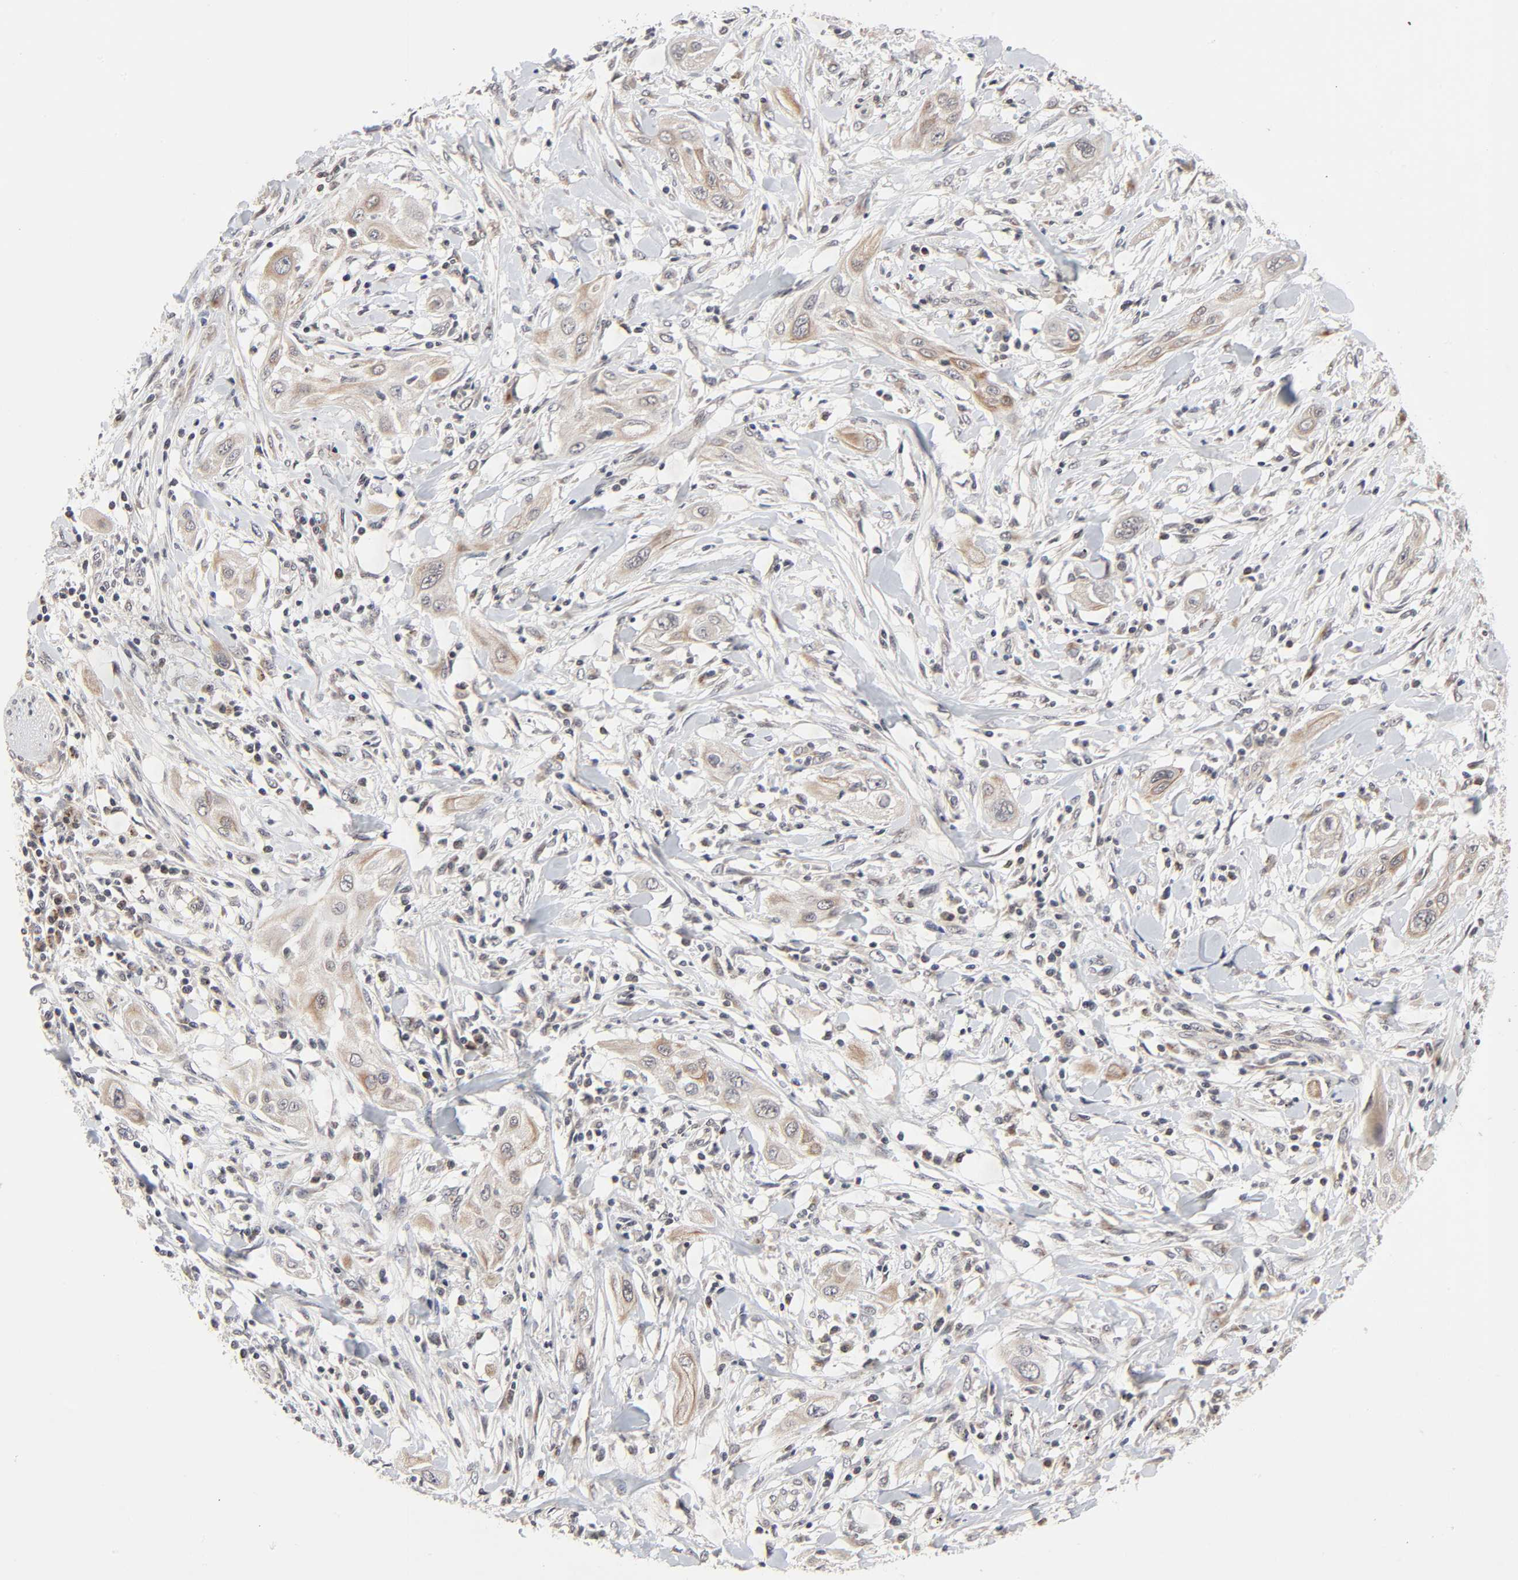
{"staining": {"intensity": "moderate", "quantity": ">75%", "location": "cytoplasmic/membranous"}, "tissue": "lung cancer", "cell_type": "Tumor cells", "image_type": "cancer", "snomed": [{"axis": "morphology", "description": "Squamous cell carcinoma, NOS"}, {"axis": "topography", "description": "Lung"}], "caption": "Immunohistochemical staining of human lung squamous cell carcinoma shows medium levels of moderate cytoplasmic/membranous protein positivity in approximately >75% of tumor cells.", "gene": "AUH", "patient": {"sex": "female", "age": 47}}